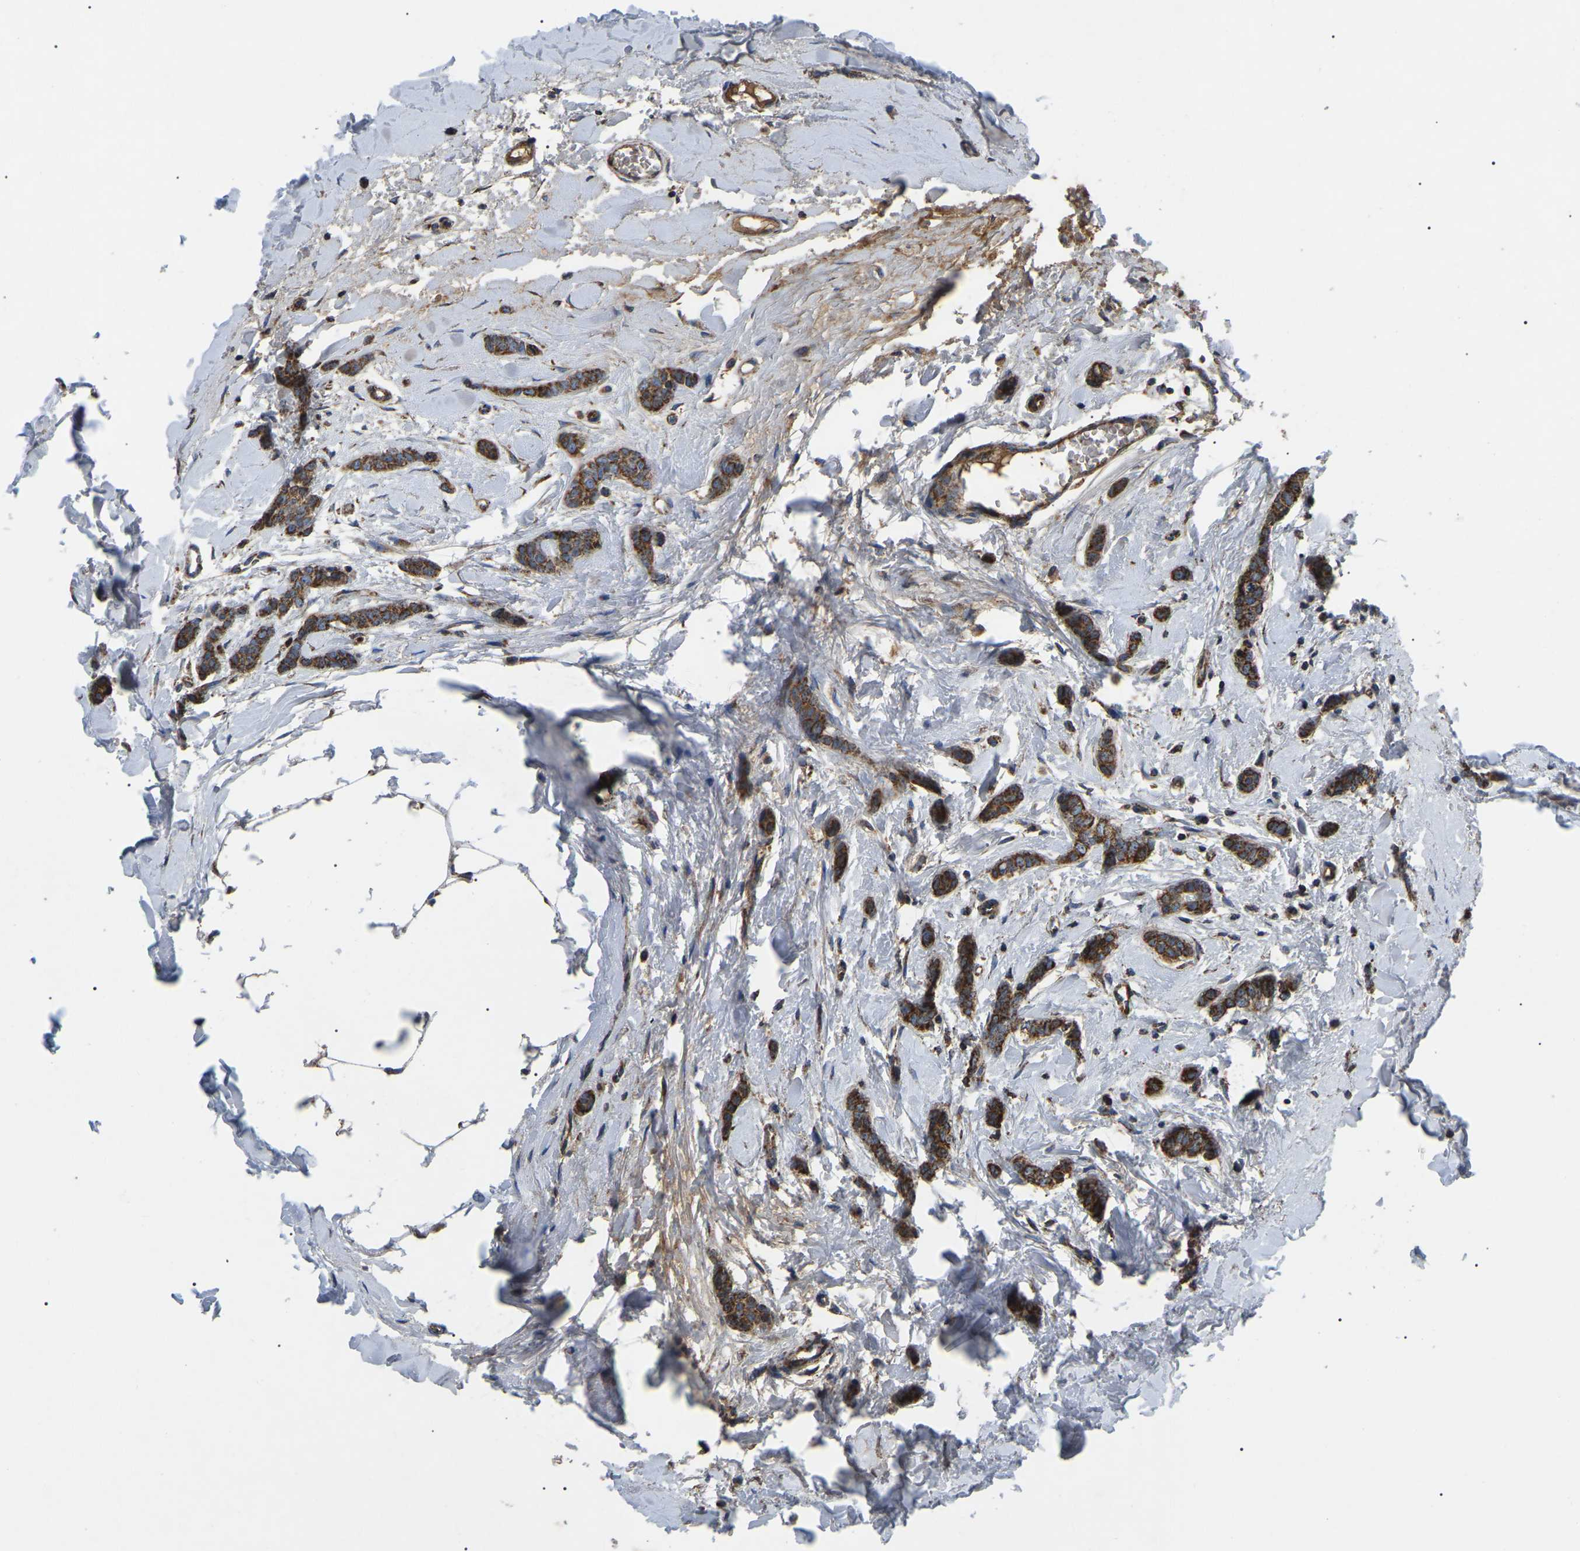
{"staining": {"intensity": "strong", "quantity": ">75%", "location": "cytoplasmic/membranous"}, "tissue": "breast cancer", "cell_type": "Tumor cells", "image_type": "cancer", "snomed": [{"axis": "morphology", "description": "Lobular carcinoma"}, {"axis": "topography", "description": "Skin"}, {"axis": "topography", "description": "Breast"}], "caption": "Immunohistochemical staining of human breast cancer displays strong cytoplasmic/membranous protein expression in about >75% of tumor cells. Using DAB (brown) and hematoxylin (blue) stains, captured at high magnification using brightfield microscopy.", "gene": "PPM1E", "patient": {"sex": "female", "age": 46}}